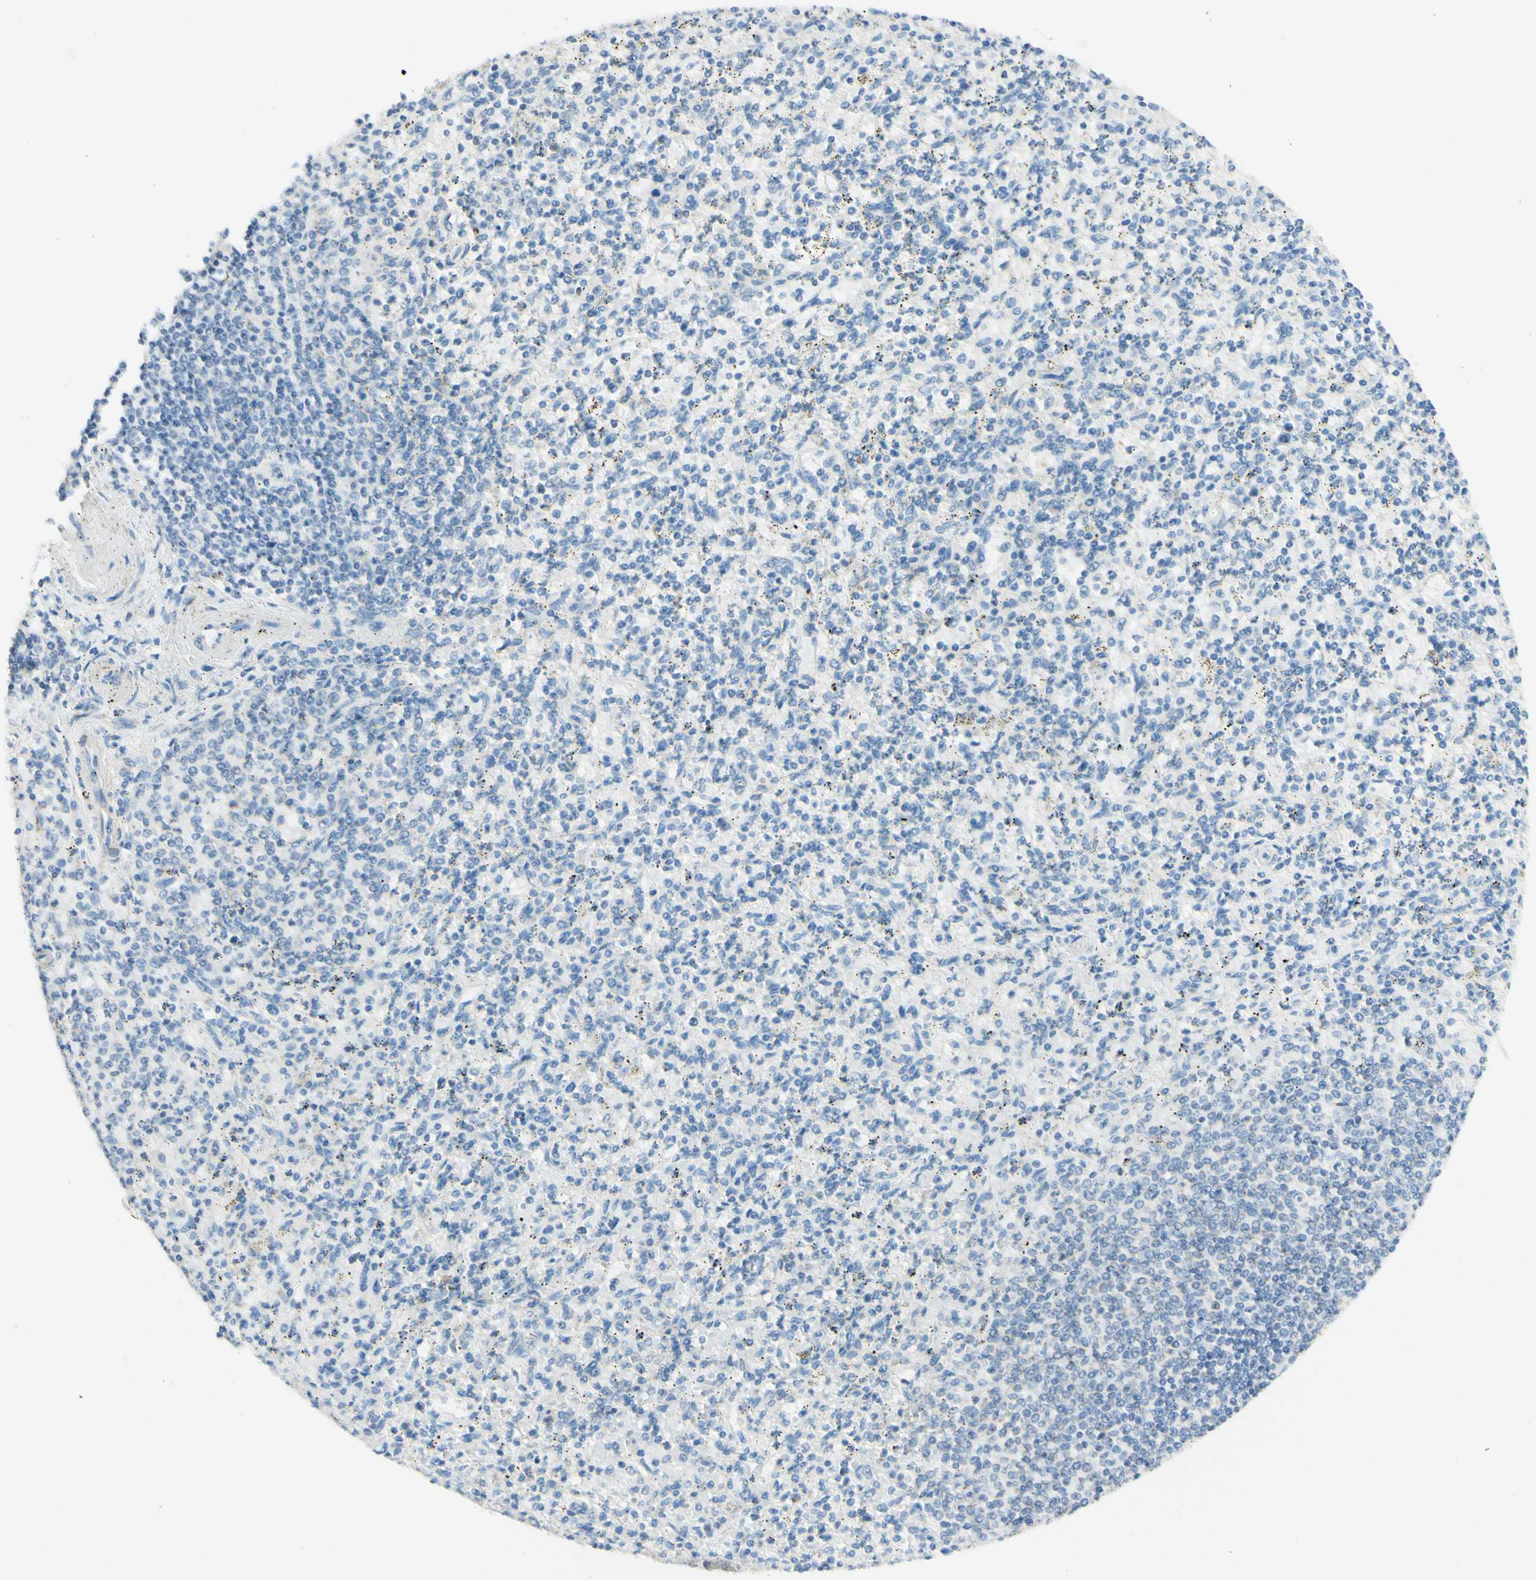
{"staining": {"intensity": "negative", "quantity": "none", "location": "none"}, "tissue": "spleen", "cell_type": "Cells in red pulp", "image_type": "normal", "snomed": [{"axis": "morphology", "description": "Normal tissue, NOS"}, {"axis": "topography", "description": "Spleen"}], "caption": "Immunohistochemistry image of benign human spleen stained for a protein (brown), which demonstrates no expression in cells in red pulp. (DAB IHC visualized using brightfield microscopy, high magnification).", "gene": "ARMC10", "patient": {"sex": "male", "age": 72}}